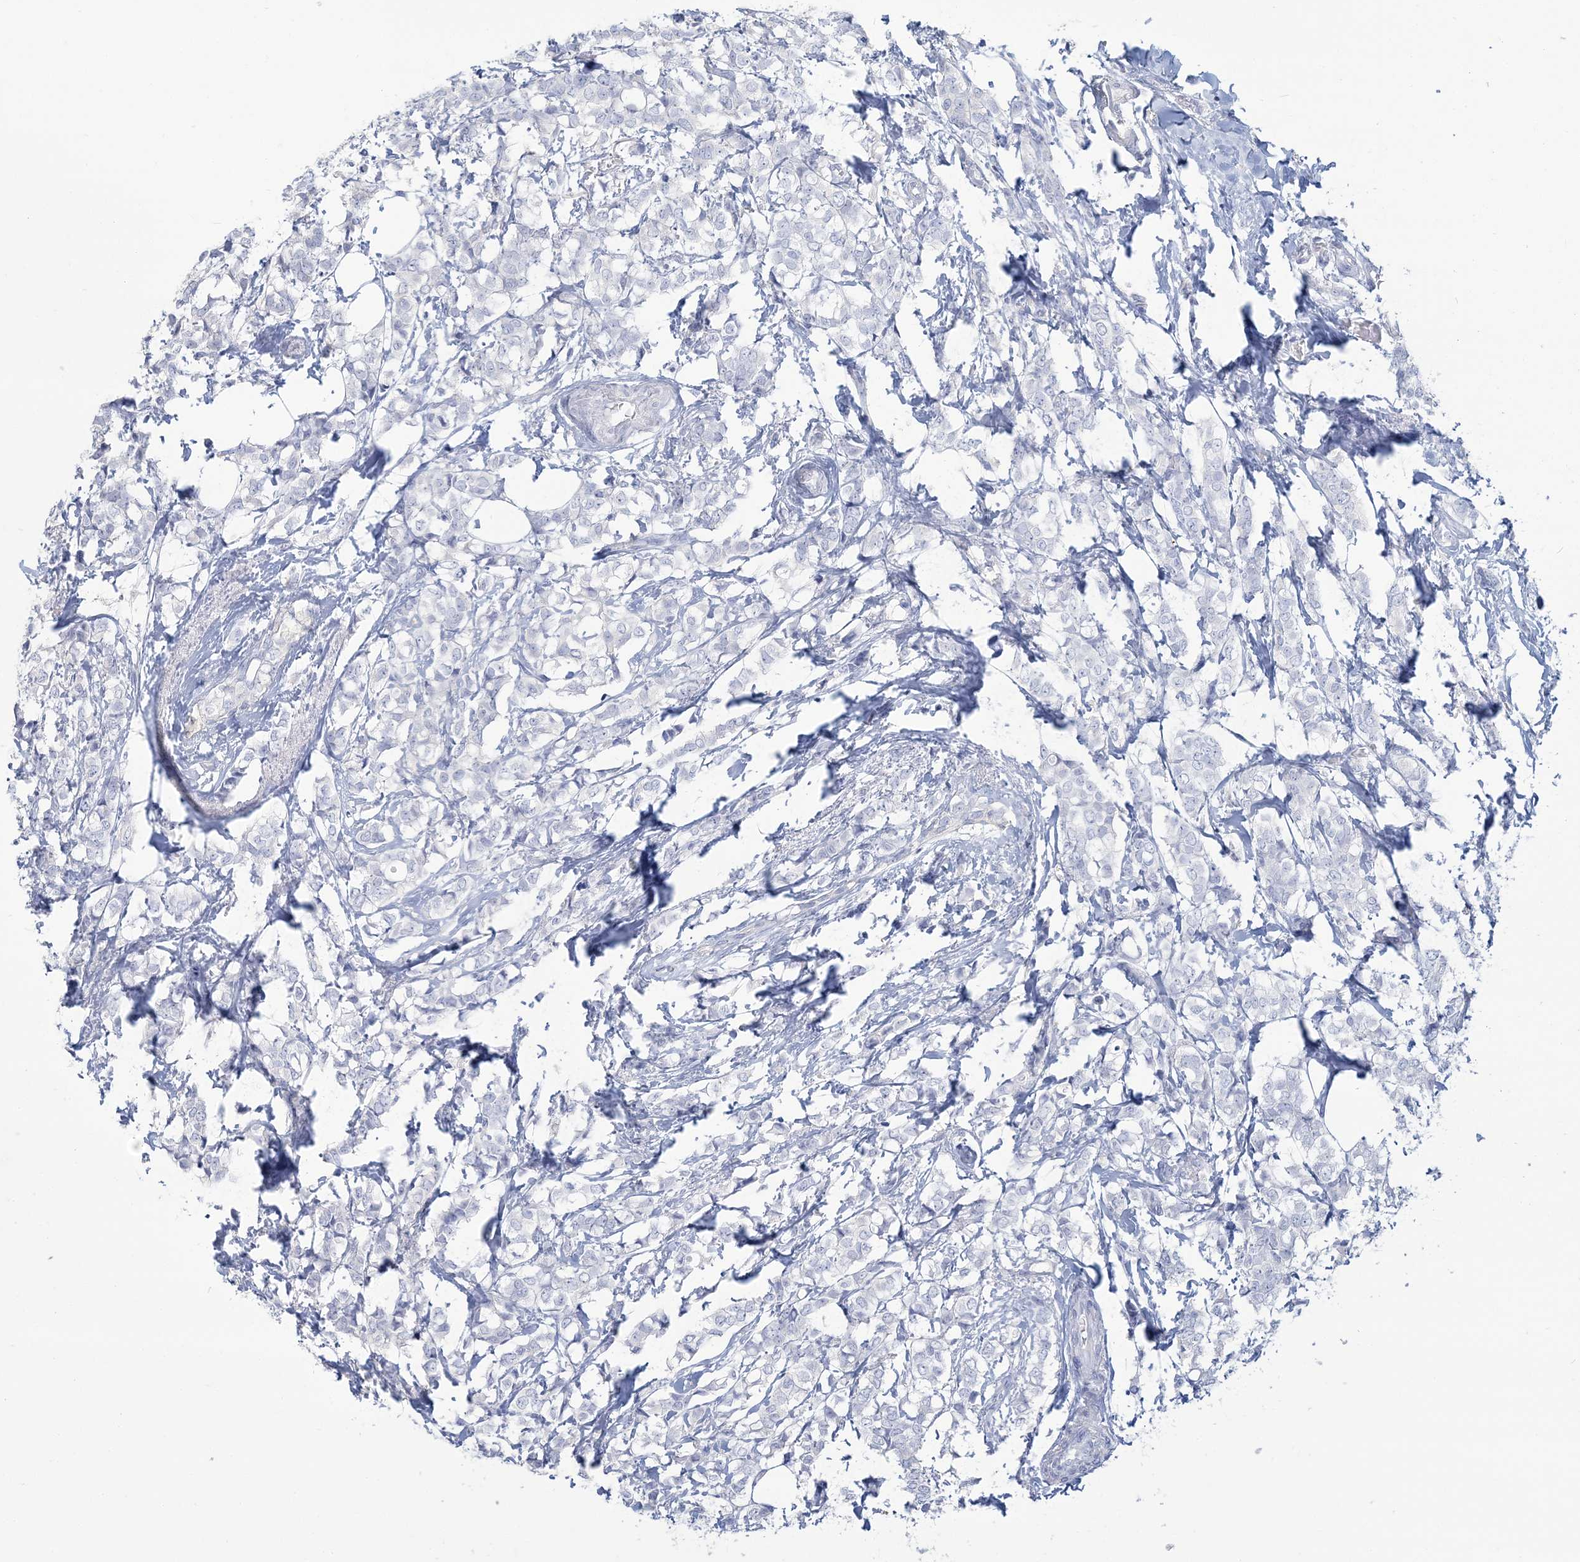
{"staining": {"intensity": "negative", "quantity": "none", "location": "none"}, "tissue": "breast cancer", "cell_type": "Tumor cells", "image_type": "cancer", "snomed": [{"axis": "morphology", "description": "Lobular carcinoma"}, {"axis": "topography", "description": "Breast"}], "caption": "Micrograph shows no significant protein positivity in tumor cells of breast cancer. (DAB immunohistochemistry visualized using brightfield microscopy, high magnification).", "gene": "ANKS1A", "patient": {"sex": "female", "age": 60}}